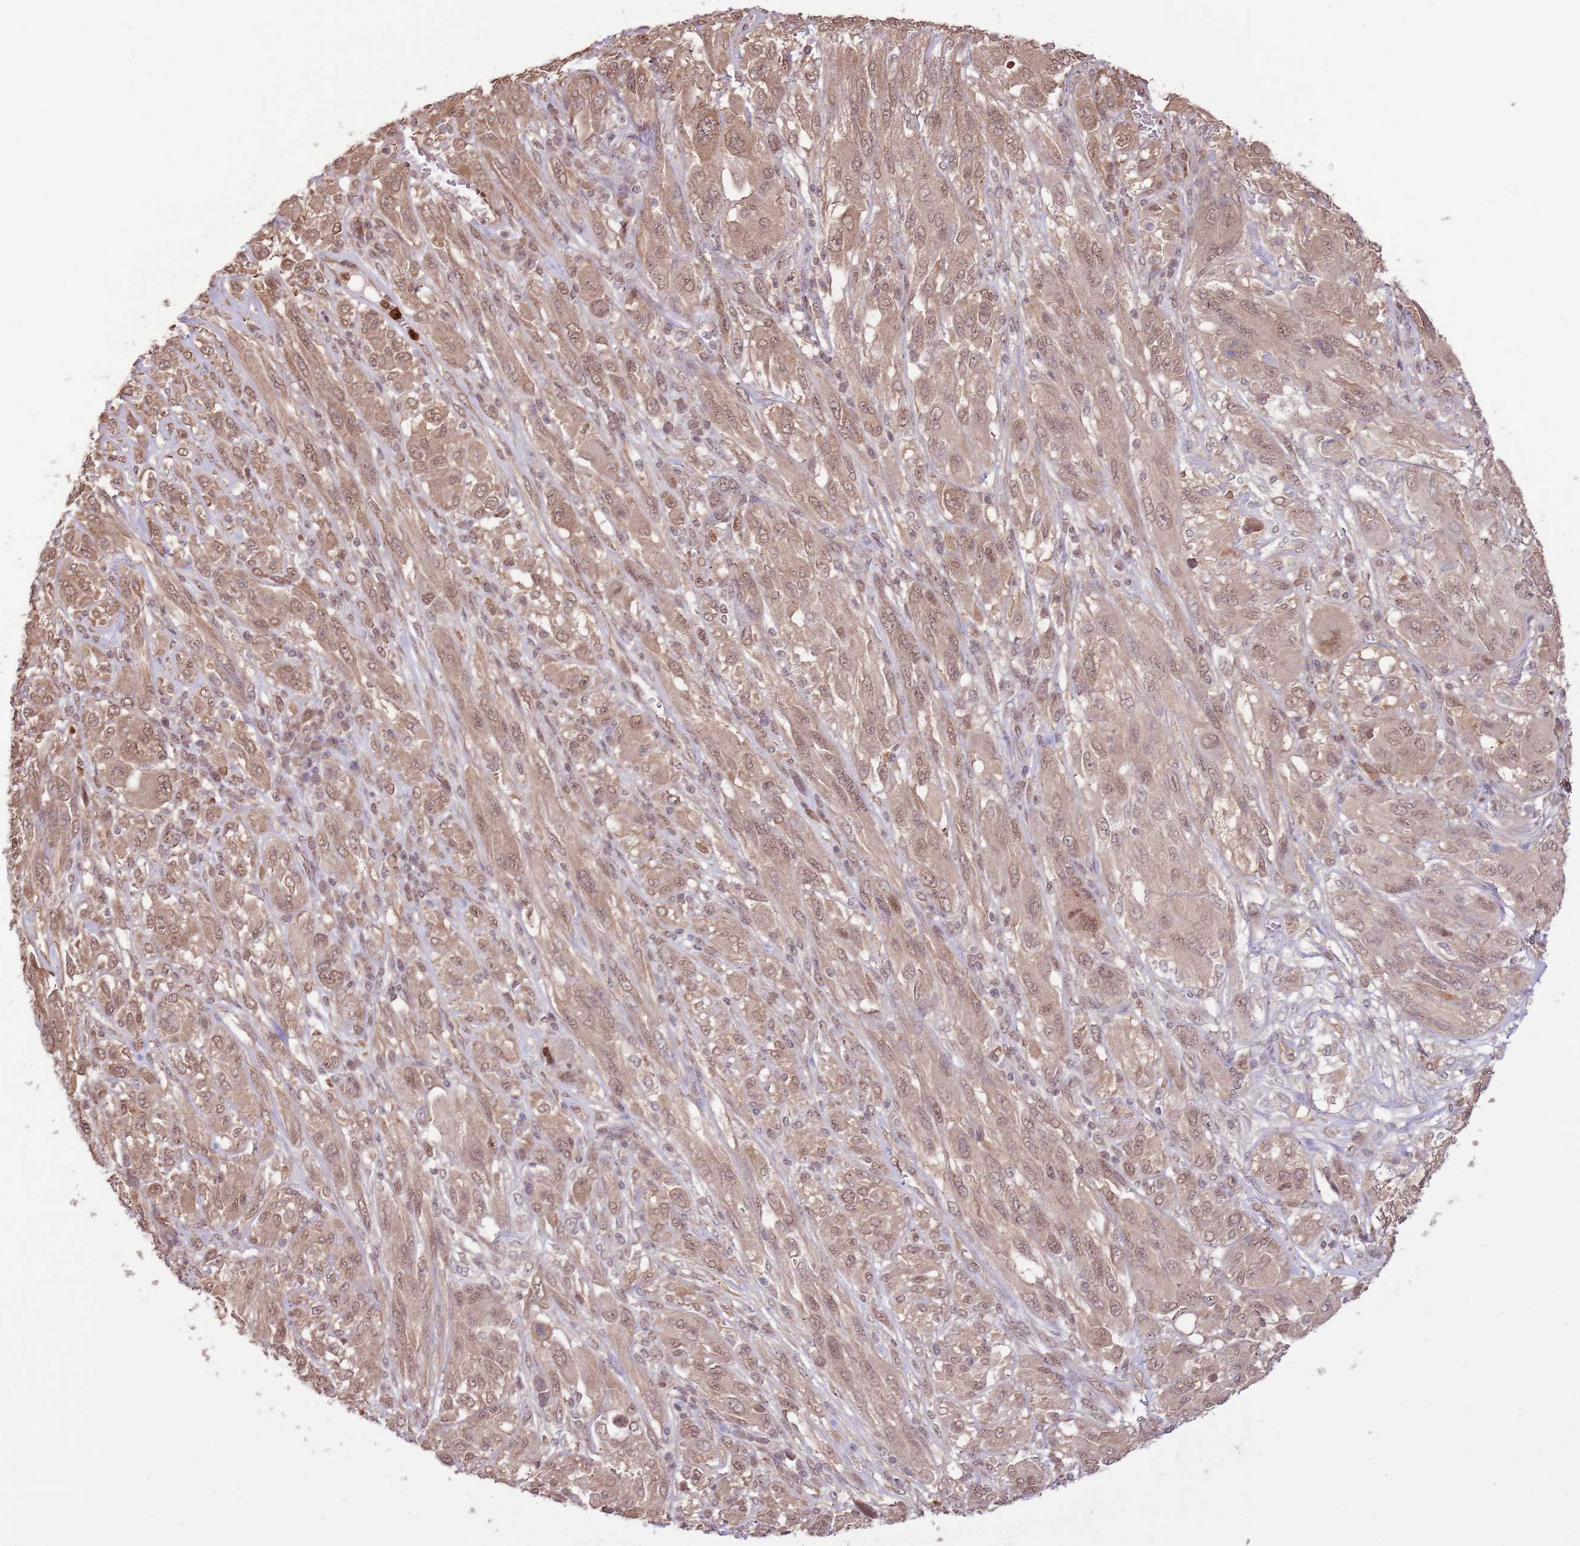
{"staining": {"intensity": "moderate", "quantity": ">75%", "location": "nuclear"}, "tissue": "melanoma", "cell_type": "Tumor cells", "image_type": "cancer", "snomed": [{"axis": "morphology", "description": "Malignant melanoma, NOS"}, {"axis": "topography", "description": "Skin"}], "caption": "This is a histology image of IHC staining of melanoma, which shows moderate expression in the nuclear of tumor cells.", "gene": "AMIGO1", "patient": {"sex": "female", "age": 91}}